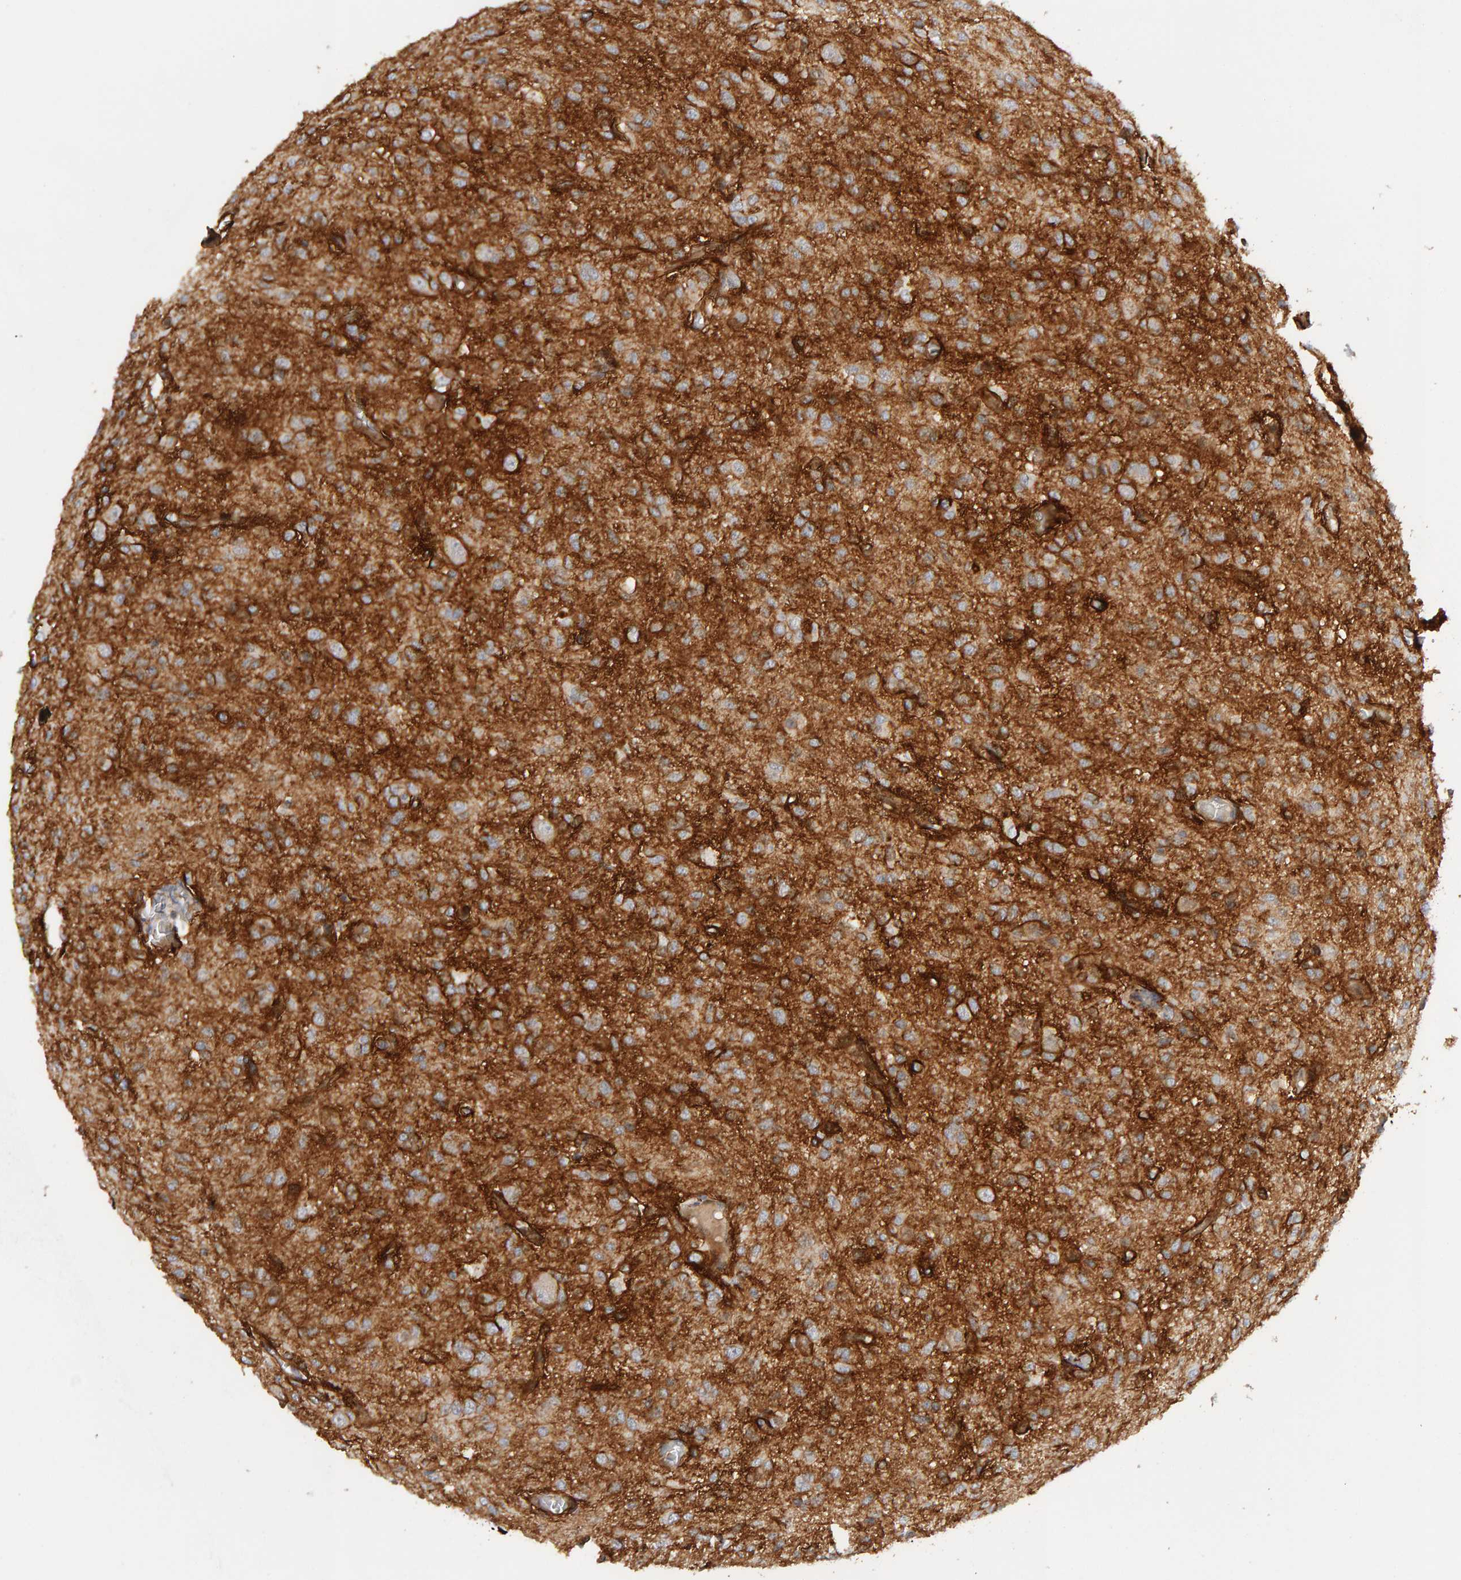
{"staining": {"intensity": "weak", "quantity": "25%-75%", "location": "cytoplasmic/membranous"}, "tissue": "glioma", "cell_type": "Tumor cells", "image_type": "cancer", "snomed": [{"axis": "morphology", "description": "Glioma, malignant, High grade"}, {"axis": "topography", "description": "Brain"}], "caption": "Protein positivity by immunohistochemistry (IHC) exhibits weak cytoplasmic/membranous expression in approximately 25%-75% of tumor cells in glioma.", "gene": "NUDCD1", "patient": {"sex": "female", "age": 59}}